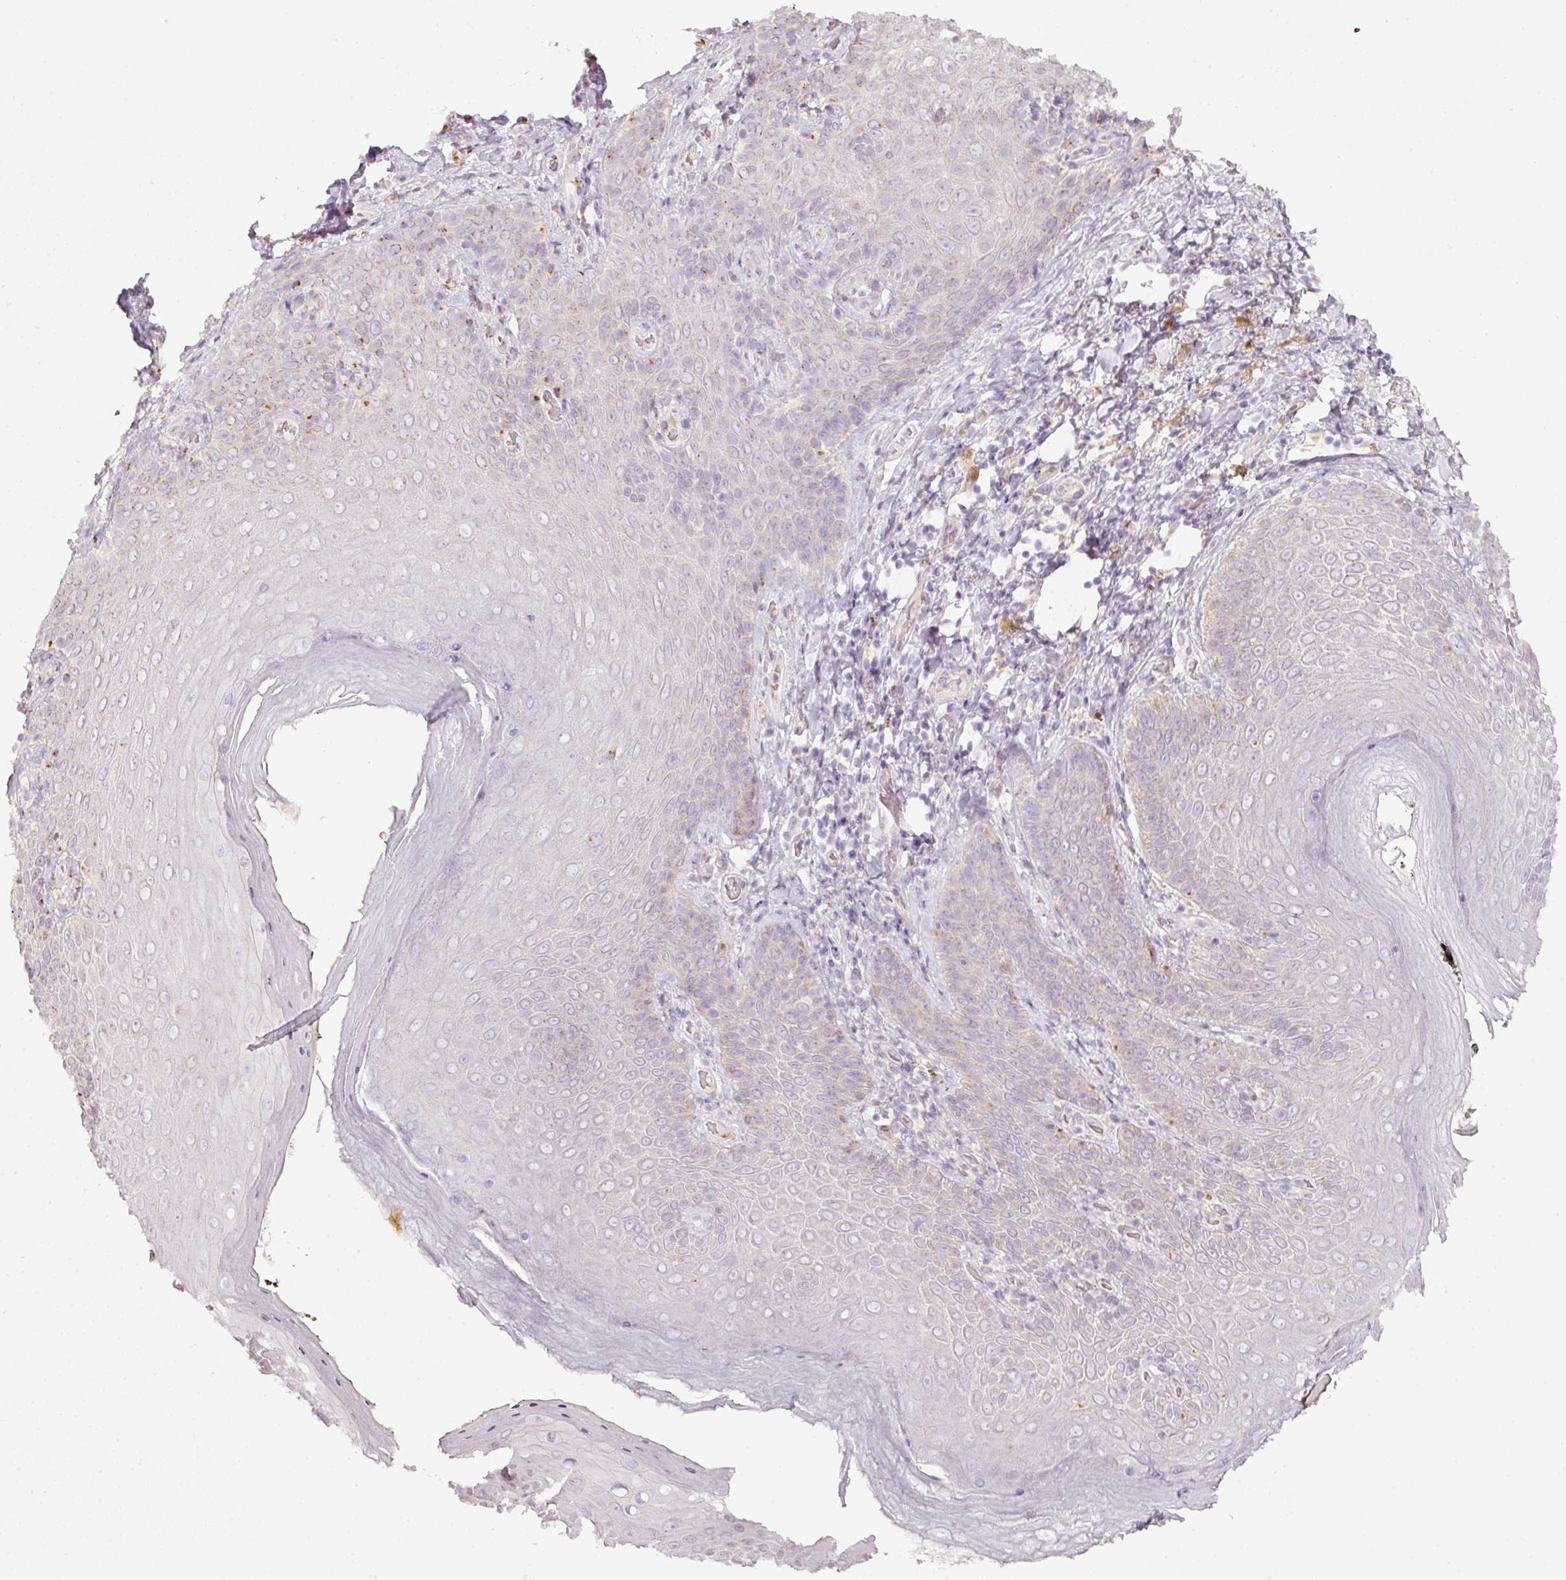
{"staining": {"intensity": "negative", "quantity": "none", "location": "none"}, "tissue": "skin", "cell_type": "Epidermal cells", "image_type": "normal", "snomed": [{"axis": "morphology", "description": "Normal tissue, NOS"}, {"axis": "topography", "description": "Anal"}, {"axis": "topography", "description": "Peripheral nerve tissue"}], "caption": "Epidermal cells show no significant protein staining in benign skin. (Stains: DAB immunohistochemistry (IHC) with hematoxylin counter stain, Microscopy: brightfield microscopy at high magnification).", "gene": "PDXDC1", "patient": {"sex": "male", "age": 53}}